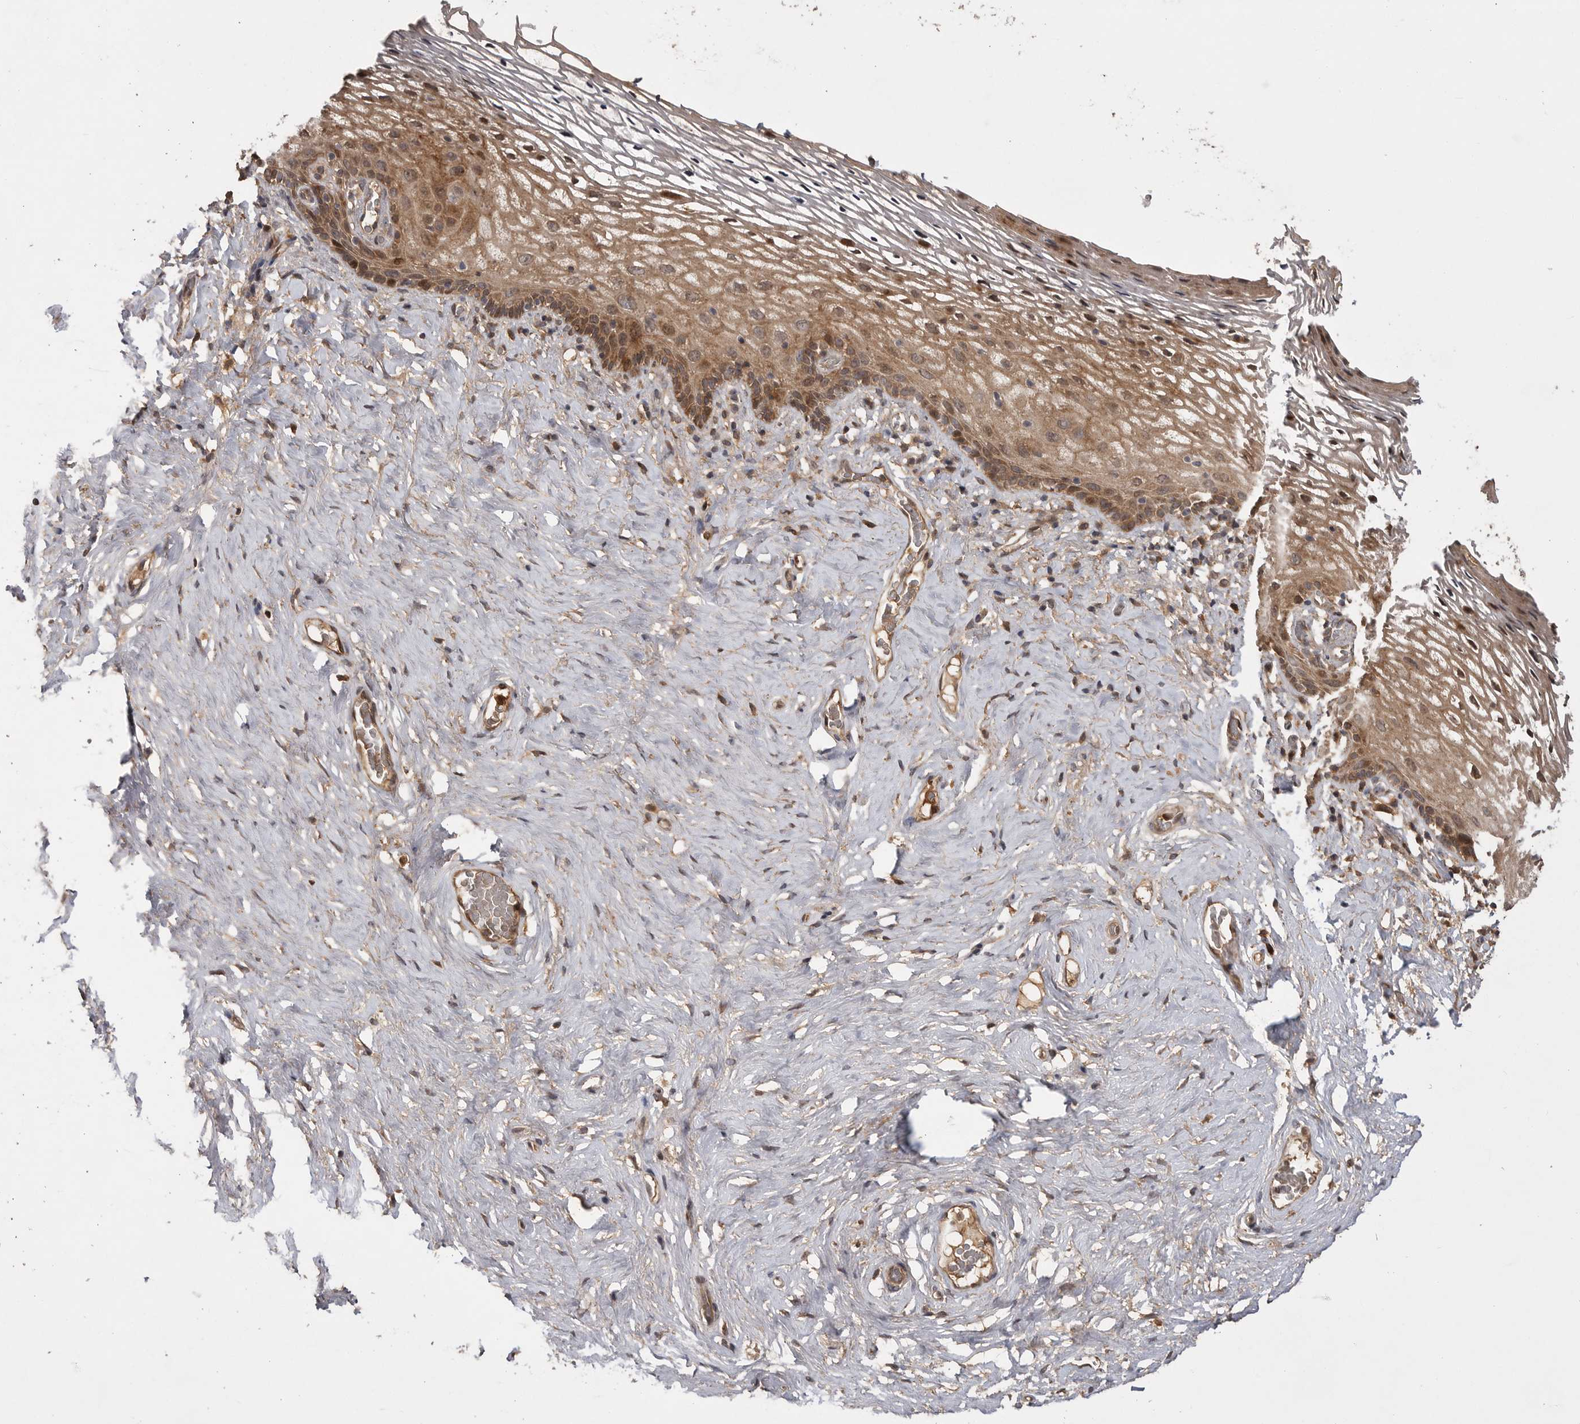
{"staining": {"intensity": "moderate", "quantity": ">75%", "location": "cytoplasmic/membranous"}, "tissue": "vagina", "cell_type": "Squamous epithelial cells", "image_type": "normal", "snomed": [{"axis": "morphology", "description": "Normal tissue, NOS"}, {"axis": "morphology", "description": "Adenocarcinoma, NOS"}, {"axis": "topography", "description": "Rectum"}, {"axis": "topography", "description": "Vagina"}], "caption": "Immunohistochemical staining of benign vagina reveals >75% levels of moderate cytoplasmic/membranous protein positivity in approximately >75% of squamous epithelial cells.", "gene": "VN1R4", "patient": {"sex": "female", "age": 71}}